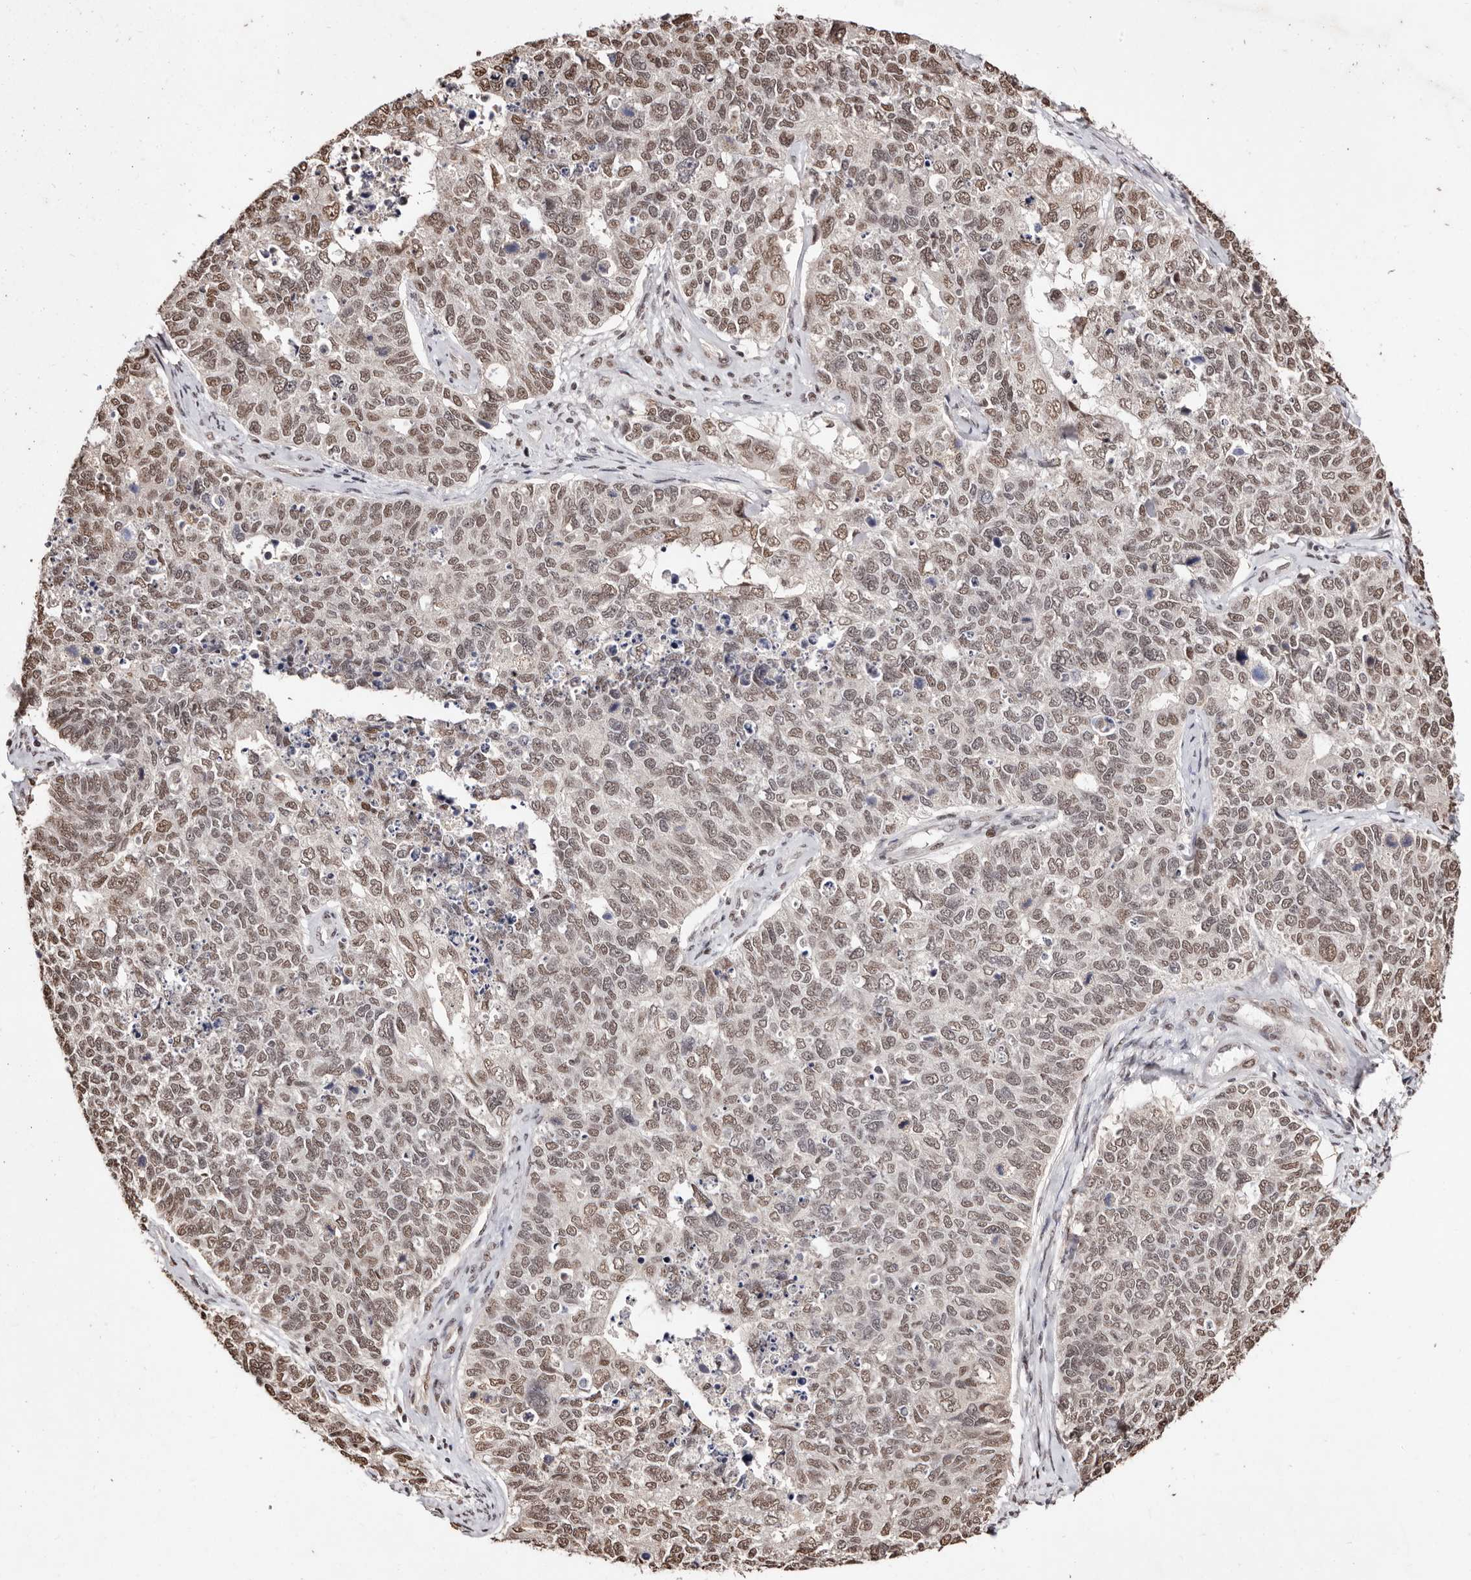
{"staining": {"intensity": "moderate", "quantity": ">75%", "location": "nuclear"}, "tissue": "cervical cancer", "cell_type": "Tumor cells", "image_type": "cancer", "snomed": [{"axis": "morphology", "description": "Squamous cell carcinoma, NOS"}, {"axis": "topography", "description": "Cervix"}], "caption": "Immunohistochemical staining of cervical cancer (squamous cell carcinoma) reveals medium levels of moderate nuclear protein positivity in about >75% of tumor cells.", "gene": "BICRAL", "patient": {"sex": "female", "age": 63}}